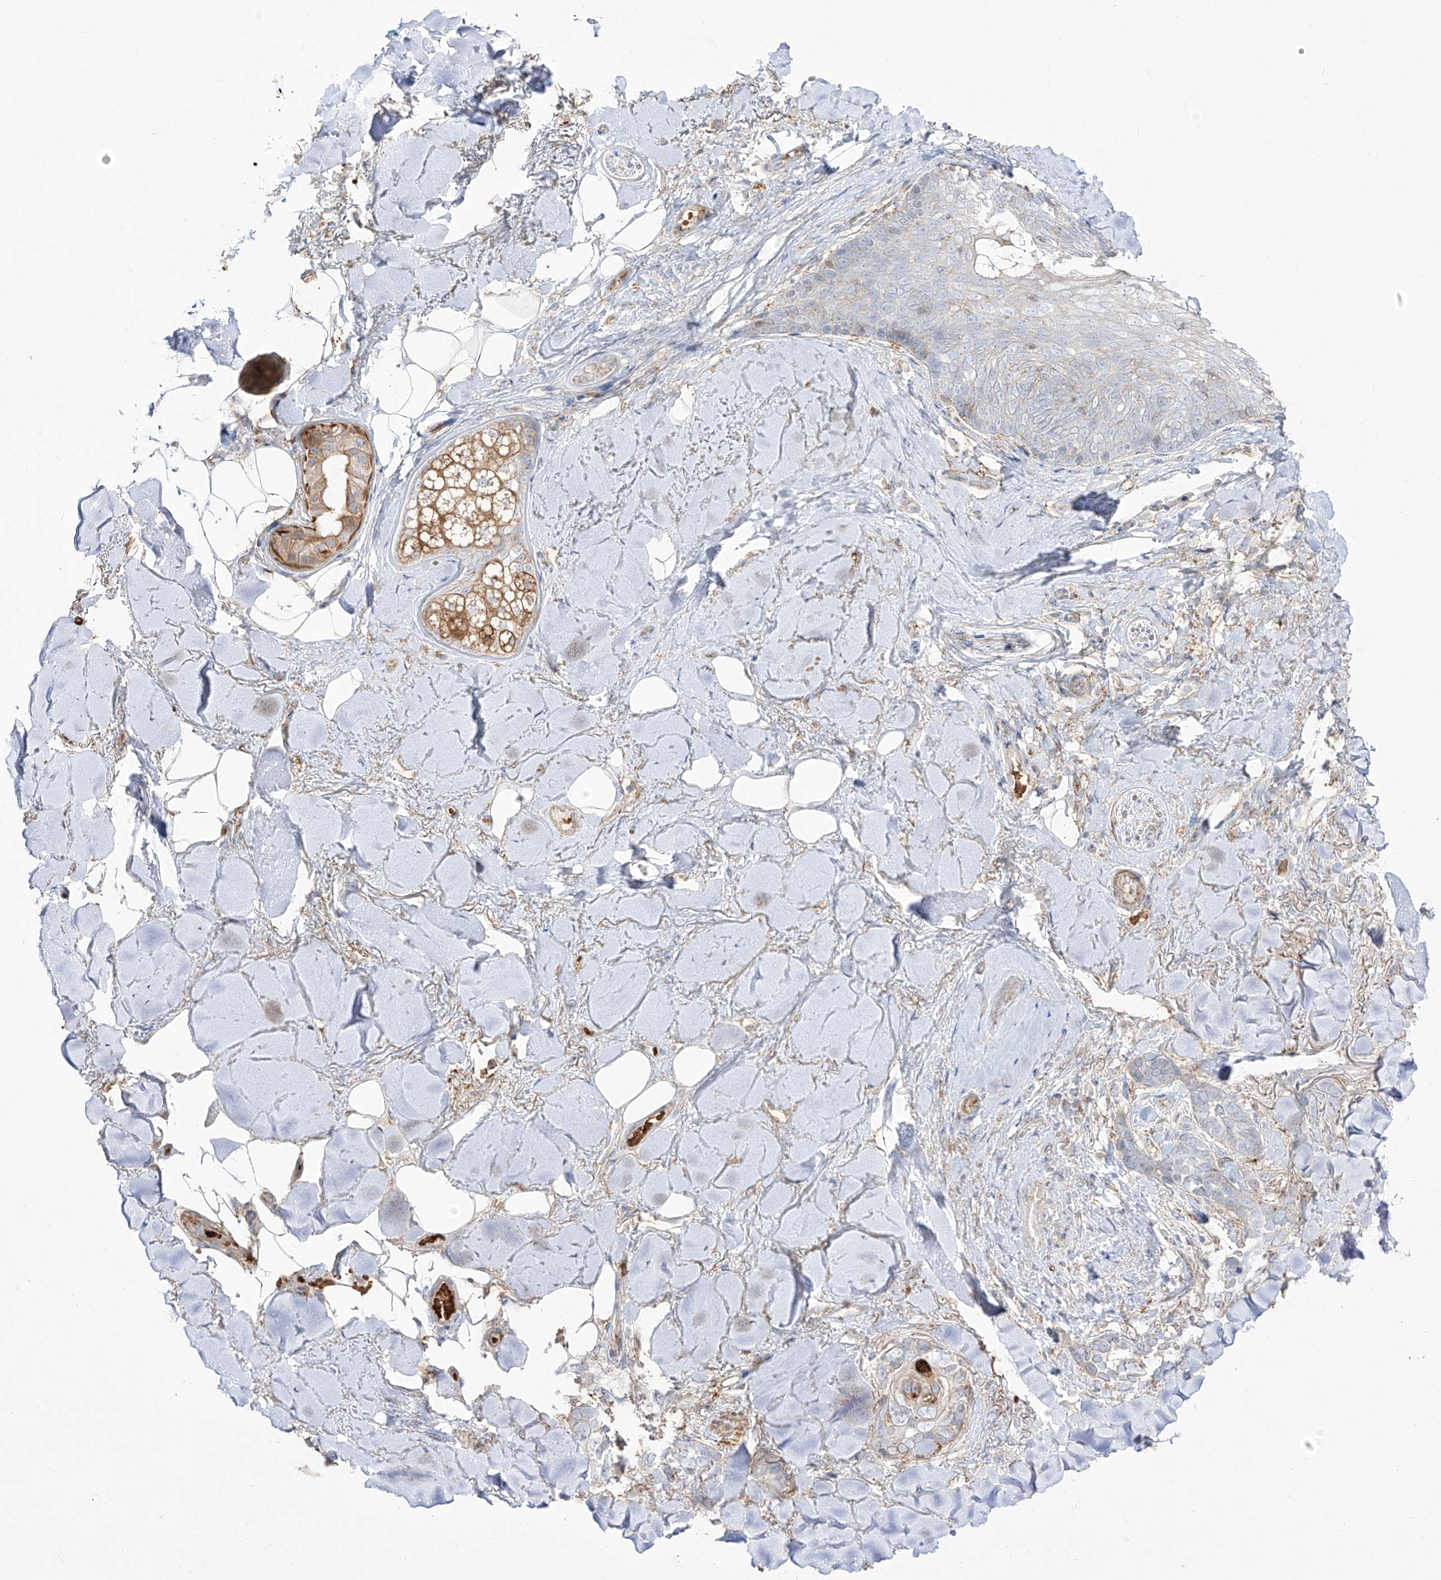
{"staining": {"intensity": "negative", "quantity": "none", "location": "none"}, "tissue": "skin cancer", "cell_type": "Tumor cells", "image_type": "cancer", "snomed": [{"axis": "morphology", "description": "Basal cell carcinoma"}, {"axis": "topography", "description": "Skin"}], "caption": "Protein analysis of skin cancer shows no significant positivity in tumor cells.", "gene": "ZGRF1", "patient": {"sex": "female", "age": 82}}